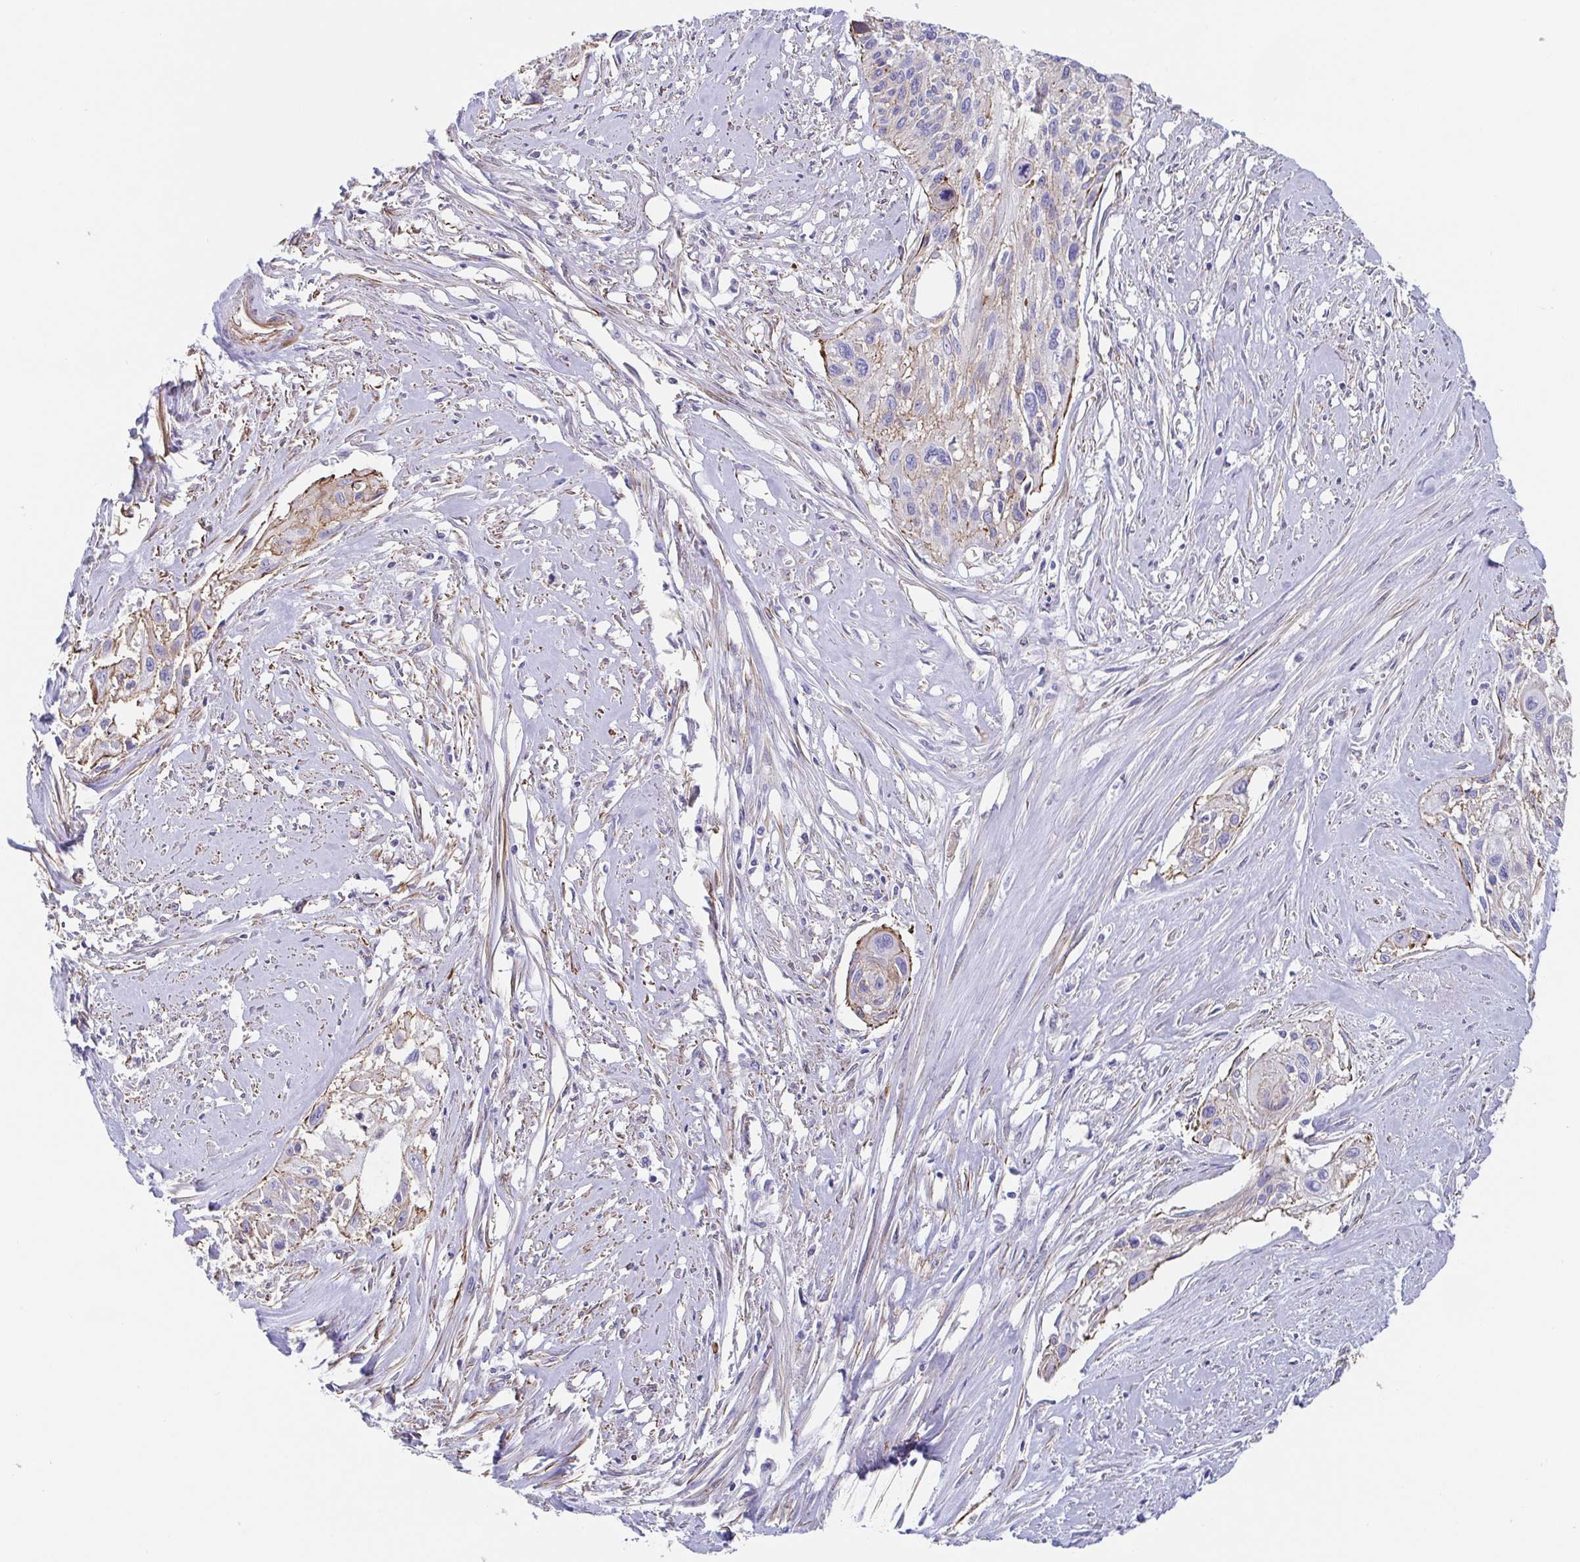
{"staining": {"intensity": "weak", "quantity": "<25%", "location": "cytoplasmic/membranous"}, "tissue": "cervical cancer", "cell_type": "Tumor cells", "image_type": "cancer", "snomed": [{"axis": "morphology", "description": "Squamous cell carcinoma, NOS"}, {"axis": "topography", "description": "Cervix"}], "caption": "High magnification brightfield microscopy of cervical cancer stained with DAB (3,3'-diaminobenzidine) (brown) and counterstained with hematoxylin (blue): tumor cells show no significant positivity.", "gene": "TRAM2", "patient": {"sex": "female", "age": 49}}